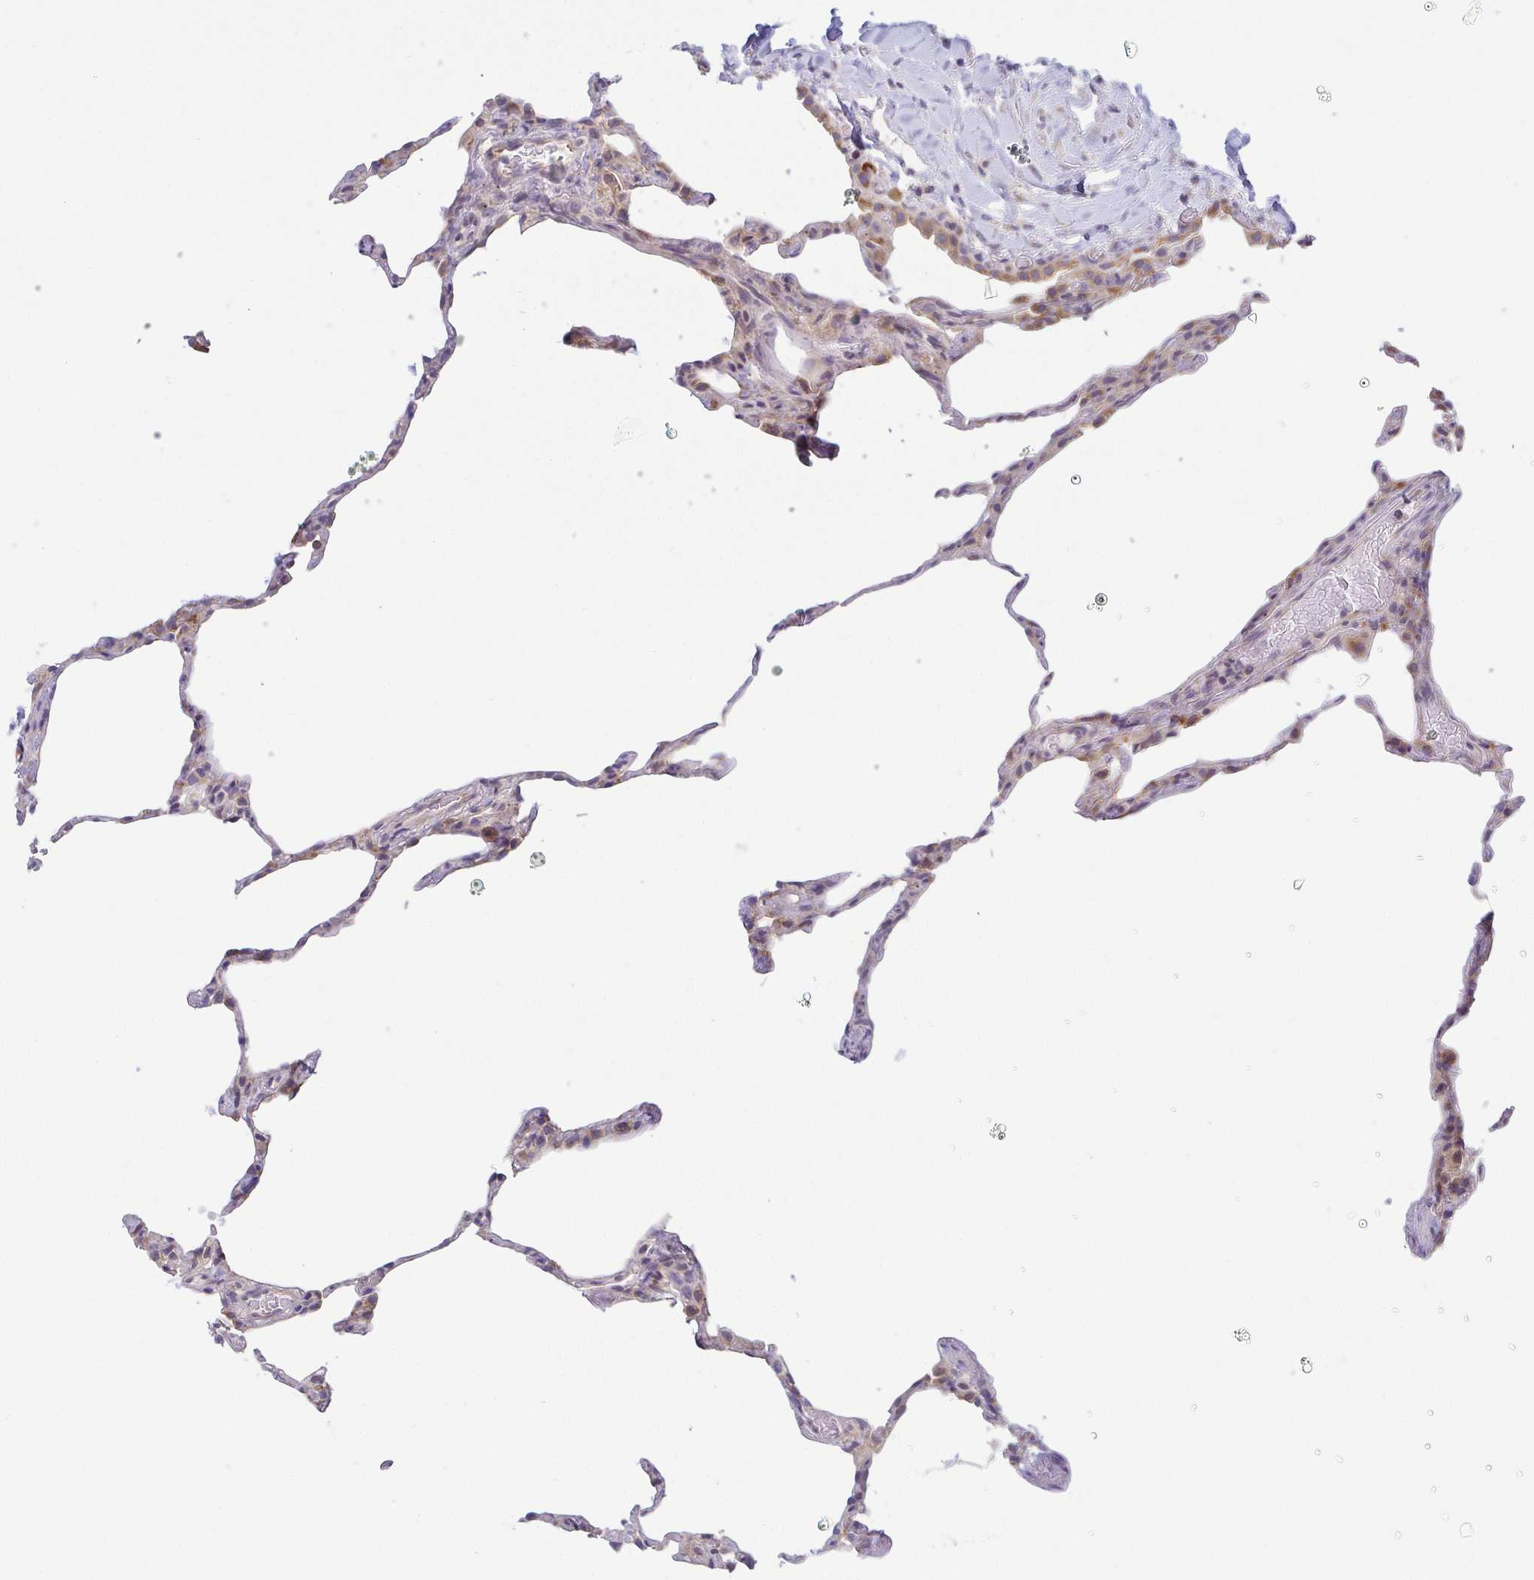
{"staining": {"intensity": "moderate", "quantity": "<25%", "location": "cytoplasmic/membranous"}, "tissue": "lung", "cell_type": "Alveolar cells", "image_type": "normal", "snomed": [{"axis": "morphology", "description": "Normal tissue, NOS"}, {"axis": "topography", "description": "Lung"}], "caption": "Protein expression by immunohistochemistry exhibits moderate cytoplasmic/membranous expression in about <25% of alveolar cells in unremarkable lung.", "gene": "BCL2L1", "patient": {"sex": "female", "age": 57}}